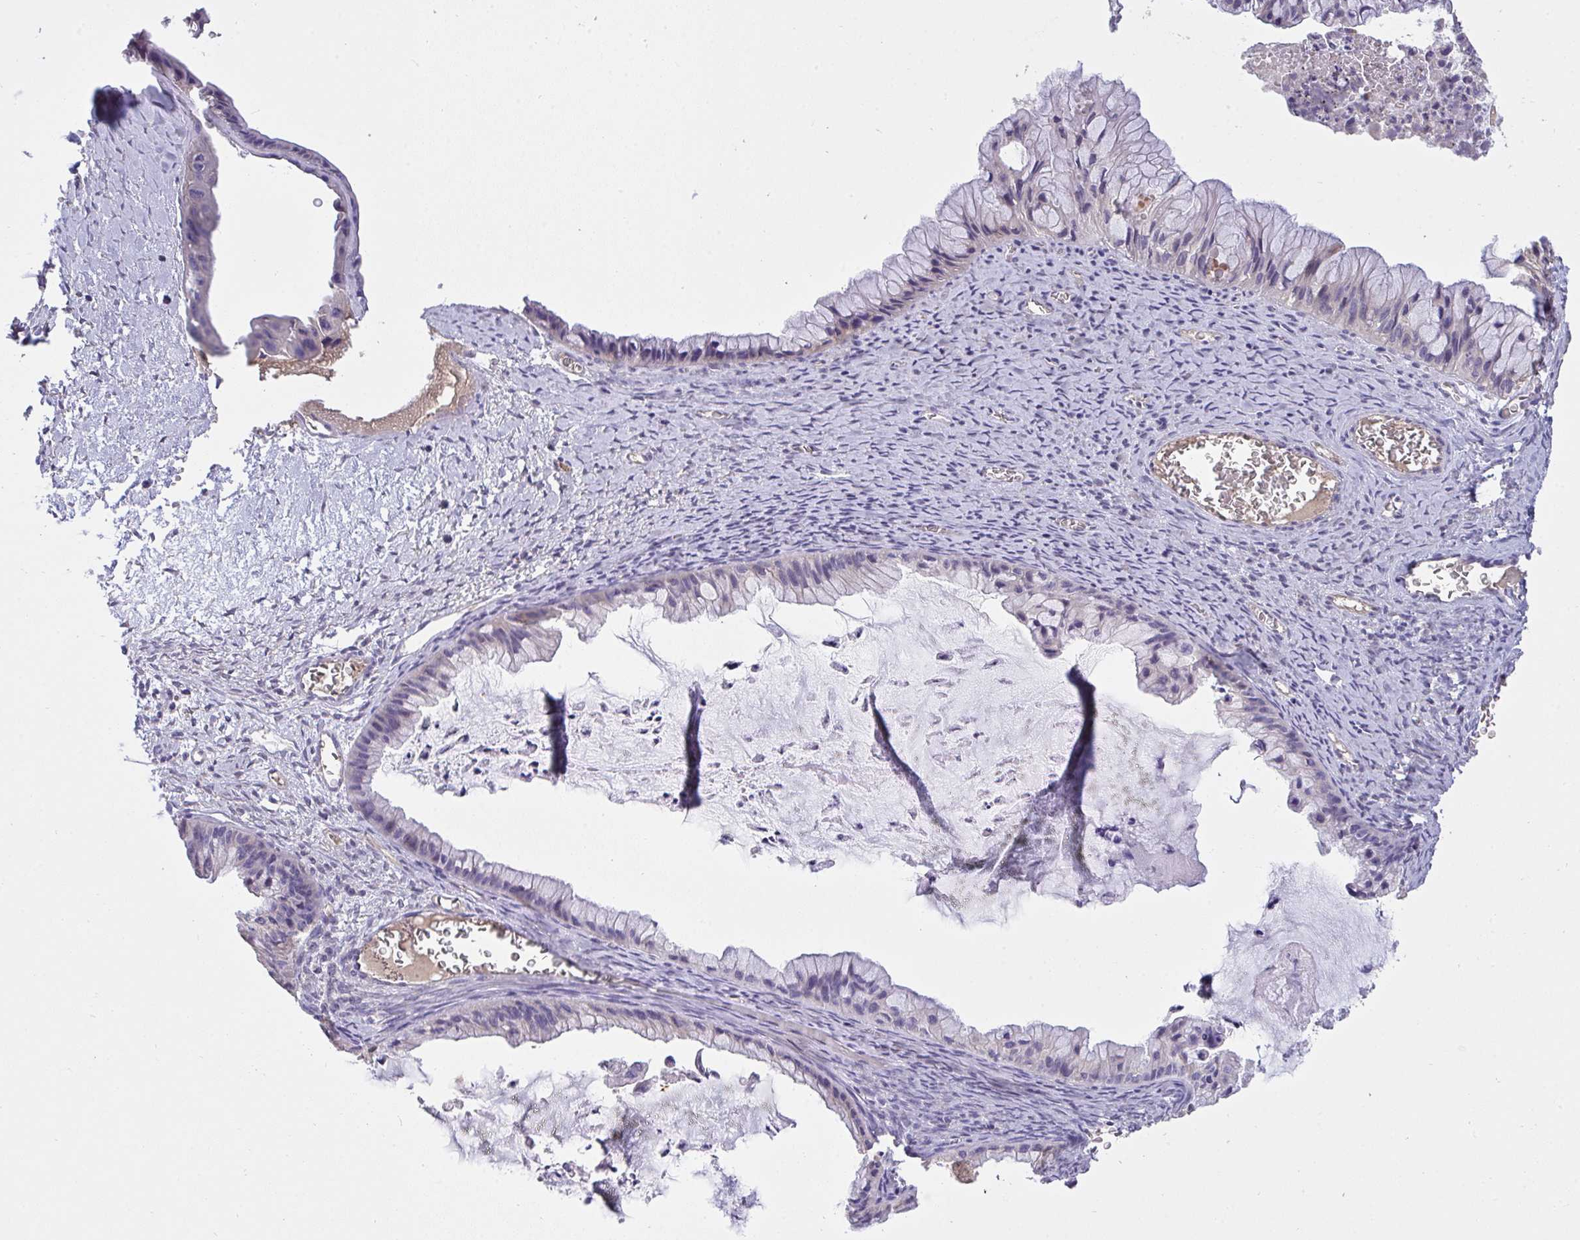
{"staining": {"intensity": "negative", "quantity": "none", "location": "none"}, "tissue": "ovarian cancer", "cell_type": "Tumor cells", "image_type": "cancer", "snomed": [{"axis": "morphology", "description": "Cystadenocarcinoma, mucinous, NOS"}, {"axis": "topography", "description": "Ovary"}], "caption": "DAB immunohistochemical staining of human ovarian mucinous cystadenocarcinoma reveals no significant positivity in tumor cells. (IHC, brightfield microscopy, high magnification).", "gene": "ZNF581", "patient": {"sex": "female", "age": 72}}